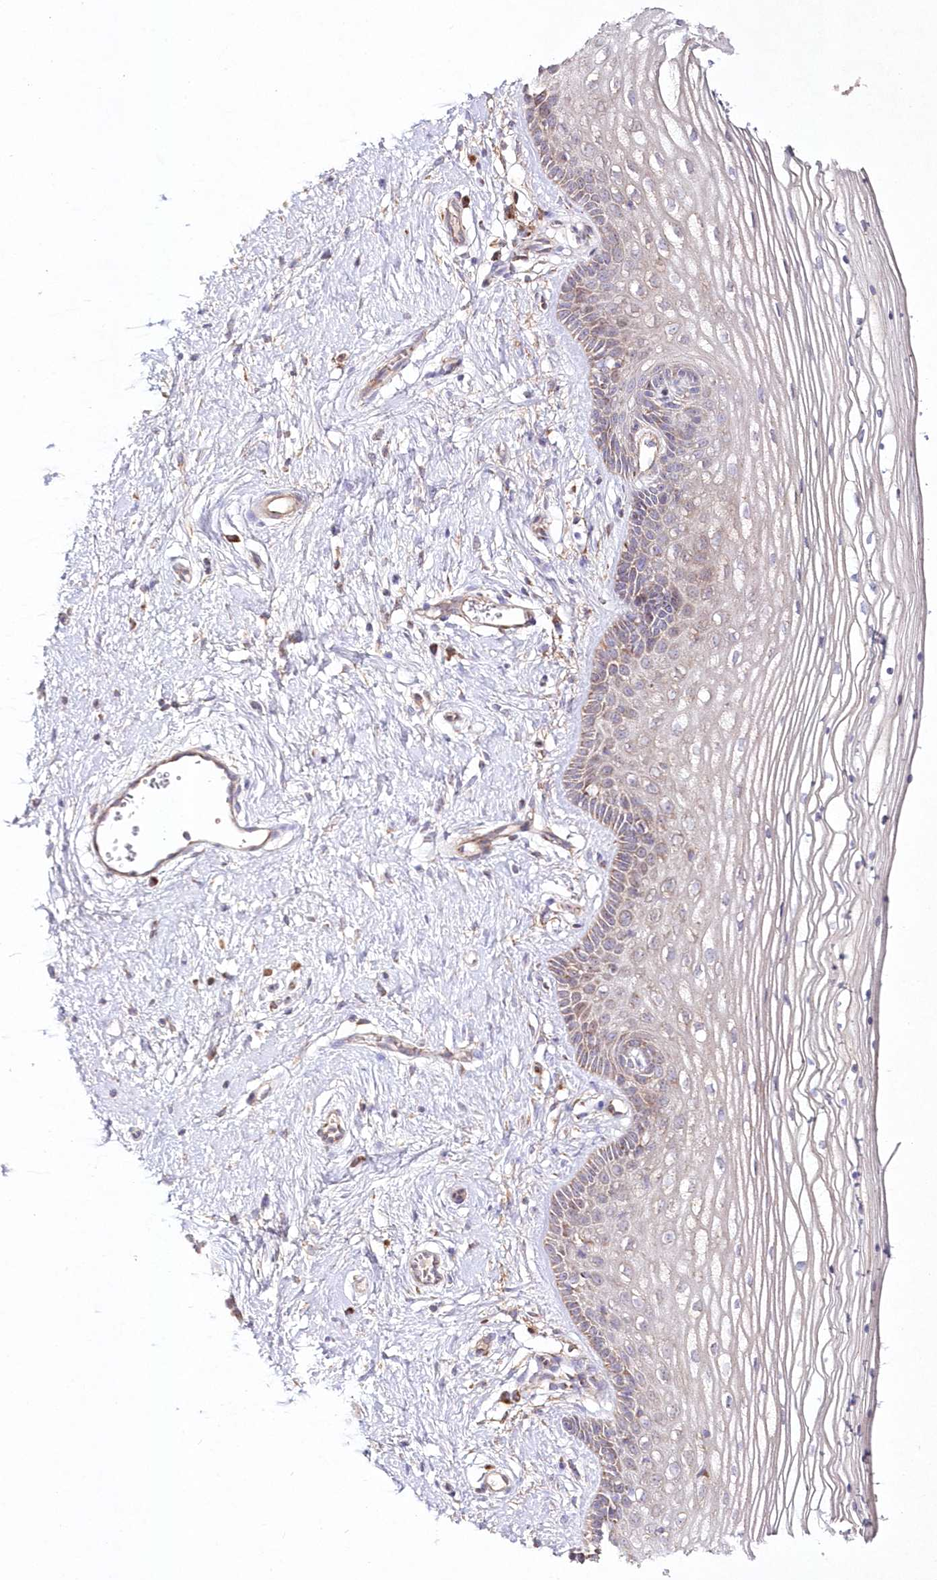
{"staining": {"intensity": "weak", "quantity": "25%-75%", "location": "cytoplasmic/membranous"}, "tissue": "vagina", "cell_type": "Squamous epithelial cells", "image_type": "normal", "snomed": [{"axis": "morphology", "description": "Normal tissue, NOS"}, {"axis": "topography", "description": "Vagina"}], "caption": "Vagina stained with DAB IHC reveals low levels of weak cytoplasmic/membranous positivity in approximately 25%-75% of squamous epithelial cells.", "gene": "DNA2", "patient": {"sex": "female", "age": 46}}